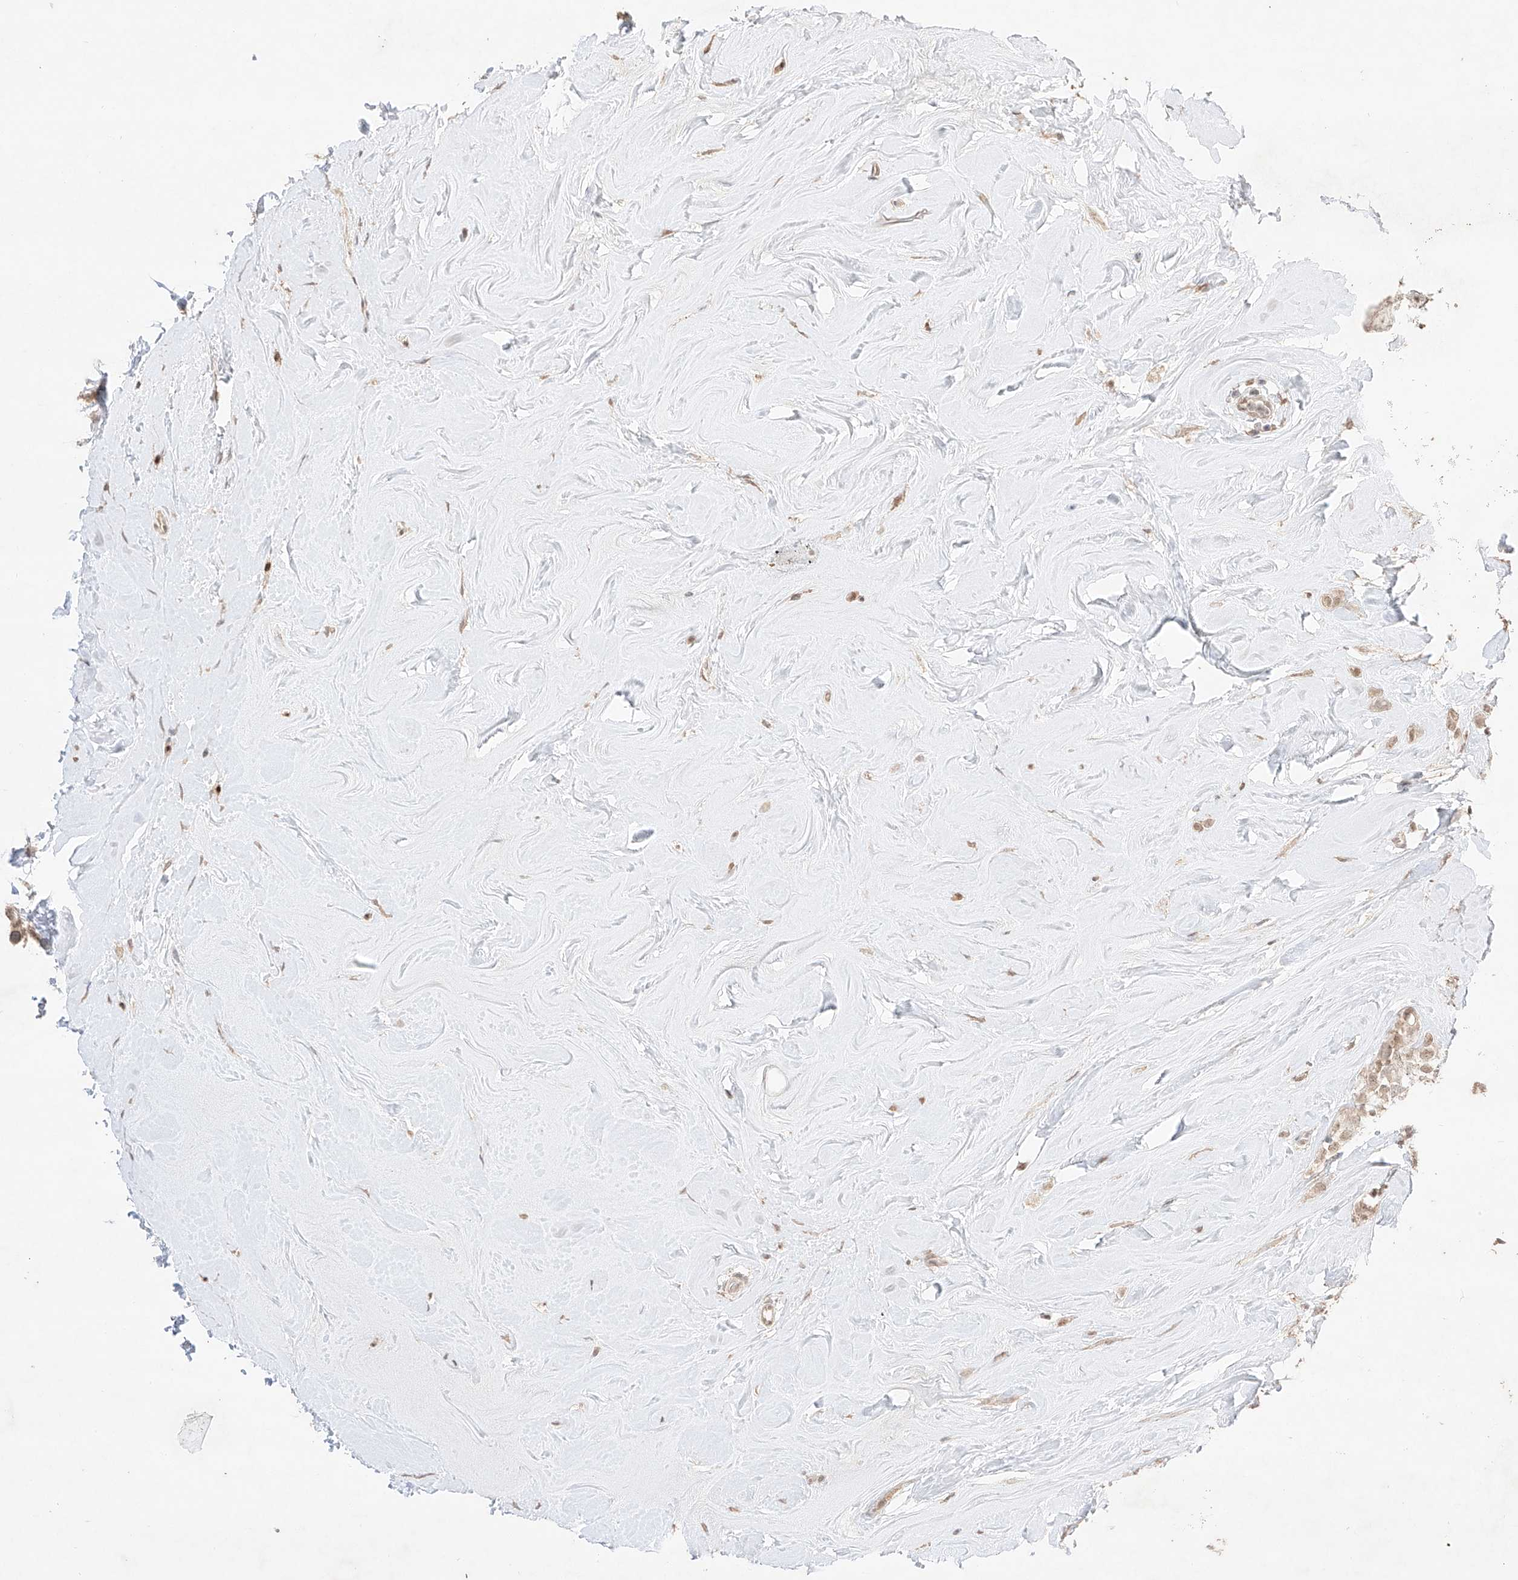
{"staining": {"intensity": "weak", "quantity": ">75%", "location": "cytoplasmic/membranous,nuclear"}, "tissue": "breast cancer", "cell_type": "Tumor cells", "image_type": "cancer", "snomed": [{"axis": "morphology", "description": "Lobular carcinoma"}, {"axis": "topography", "description": "Breast"}], "caption": "Immunohistochemical staining of lobular carcinoma (breast) exhibits low levels of weak cytoplasmic/membranous and nuclear protein staining in approximately >75% of tumor cells. The protein of interest is stained brown, and the nuclei are stained in blue (DAB (3,3'-diaminobenzidine) IHC with brightfield microscopy, high magnification).", "gene": "APIP", "patient": {"sex": "female", "age": 47}}